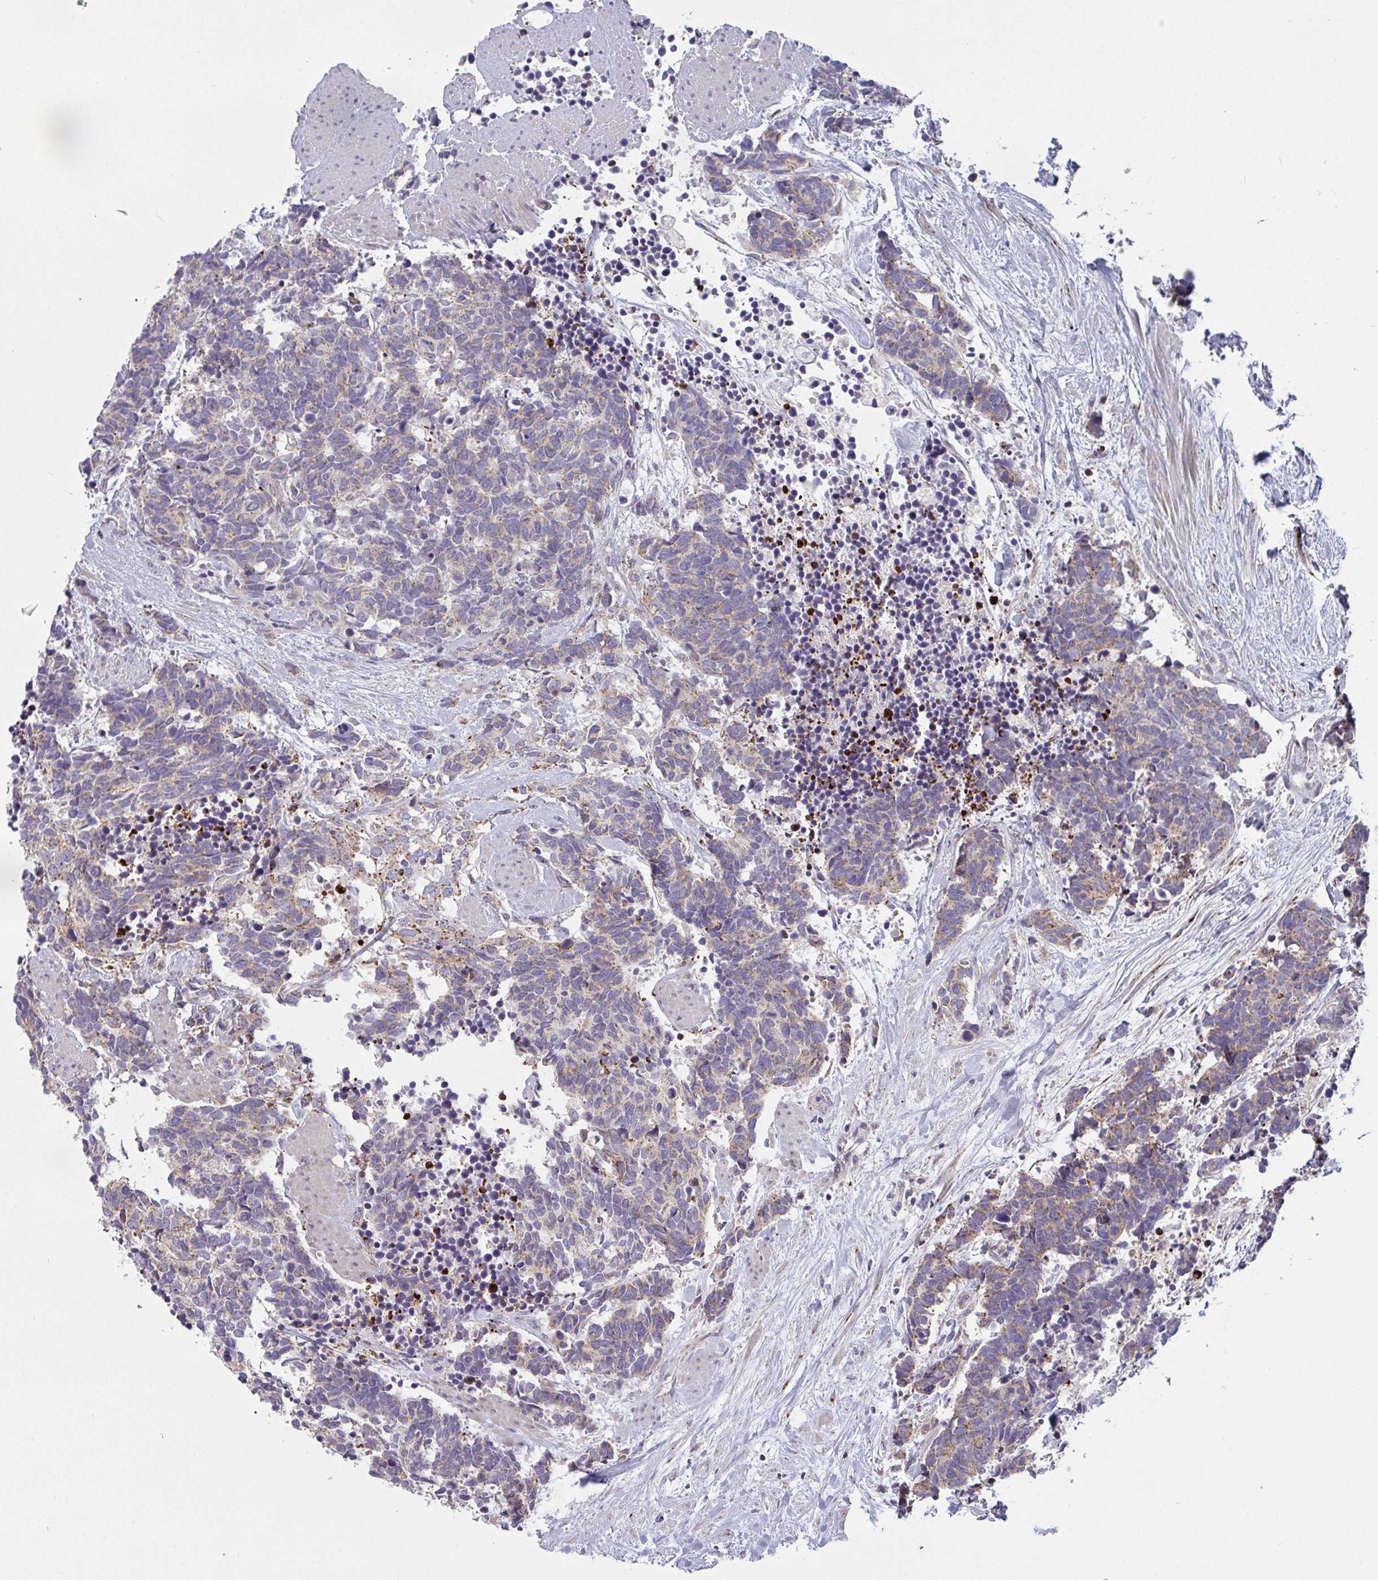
{"staining": {"intensity": "weak", "quantity": "25%-75%", "location": "cytoplasmic/membranous"}, "tissue": "carcinoid", "cell_type": "Tumor cells", "image_type": "cancer", "snomed": [{"axis": "morphology", "description": "Carcinoma, NOS"}, {"axis": "morphology", "description": "Carcinoid, malignant, NOS"}, {"axis": "topography", "description": "Prostate"}], "caption": "Protein staining of carcinoid tissue displays weak cytoplasmic/membranous positivity in about 25%-75% of tumor cells.", "gene": "MRPS2", "patient": {"sex": "male", "age": 57}}